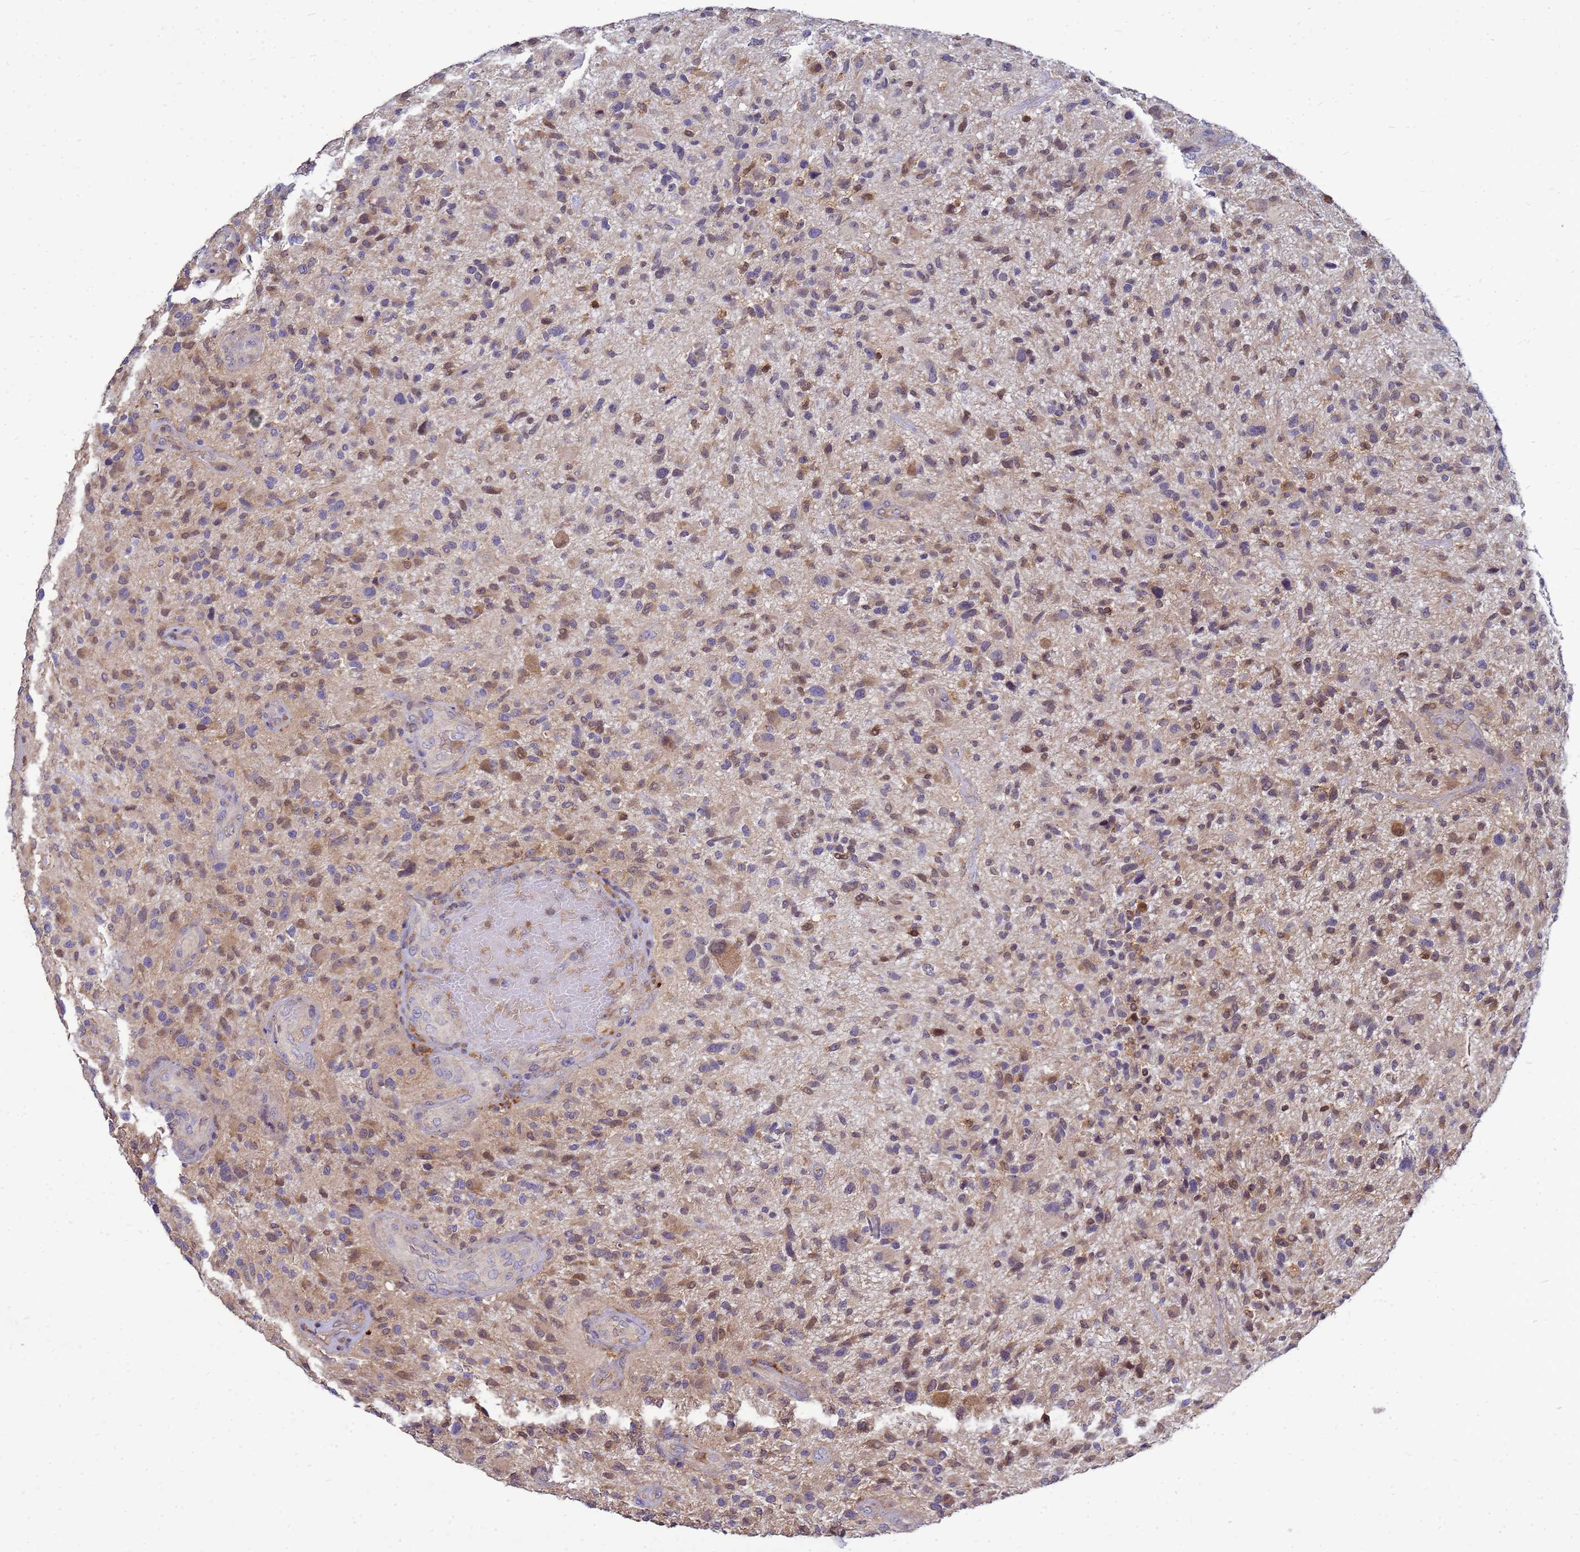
{"staining": {"intensity": "moderate", "quantity": "25%-75%", "location": "cytoplasmic/membranous,nuclear"}, "tissue": "glioma", "cell_type": "Tumor cells", "image_type": "cancer", "snomed": [{"axis": "morphology", "description": "Glioma, malignant, High grade"}, {"axis": "topography", "description": "Brain"}], "caption": "High-grade glioma (malignant) stained with IHC displays moderate cytoplasmic/membranous and nuclear staining in about 25%-75% of tumor cells.", "gene": "EIF4EBP3", "patient": {"sex": "male", "age": 47}}